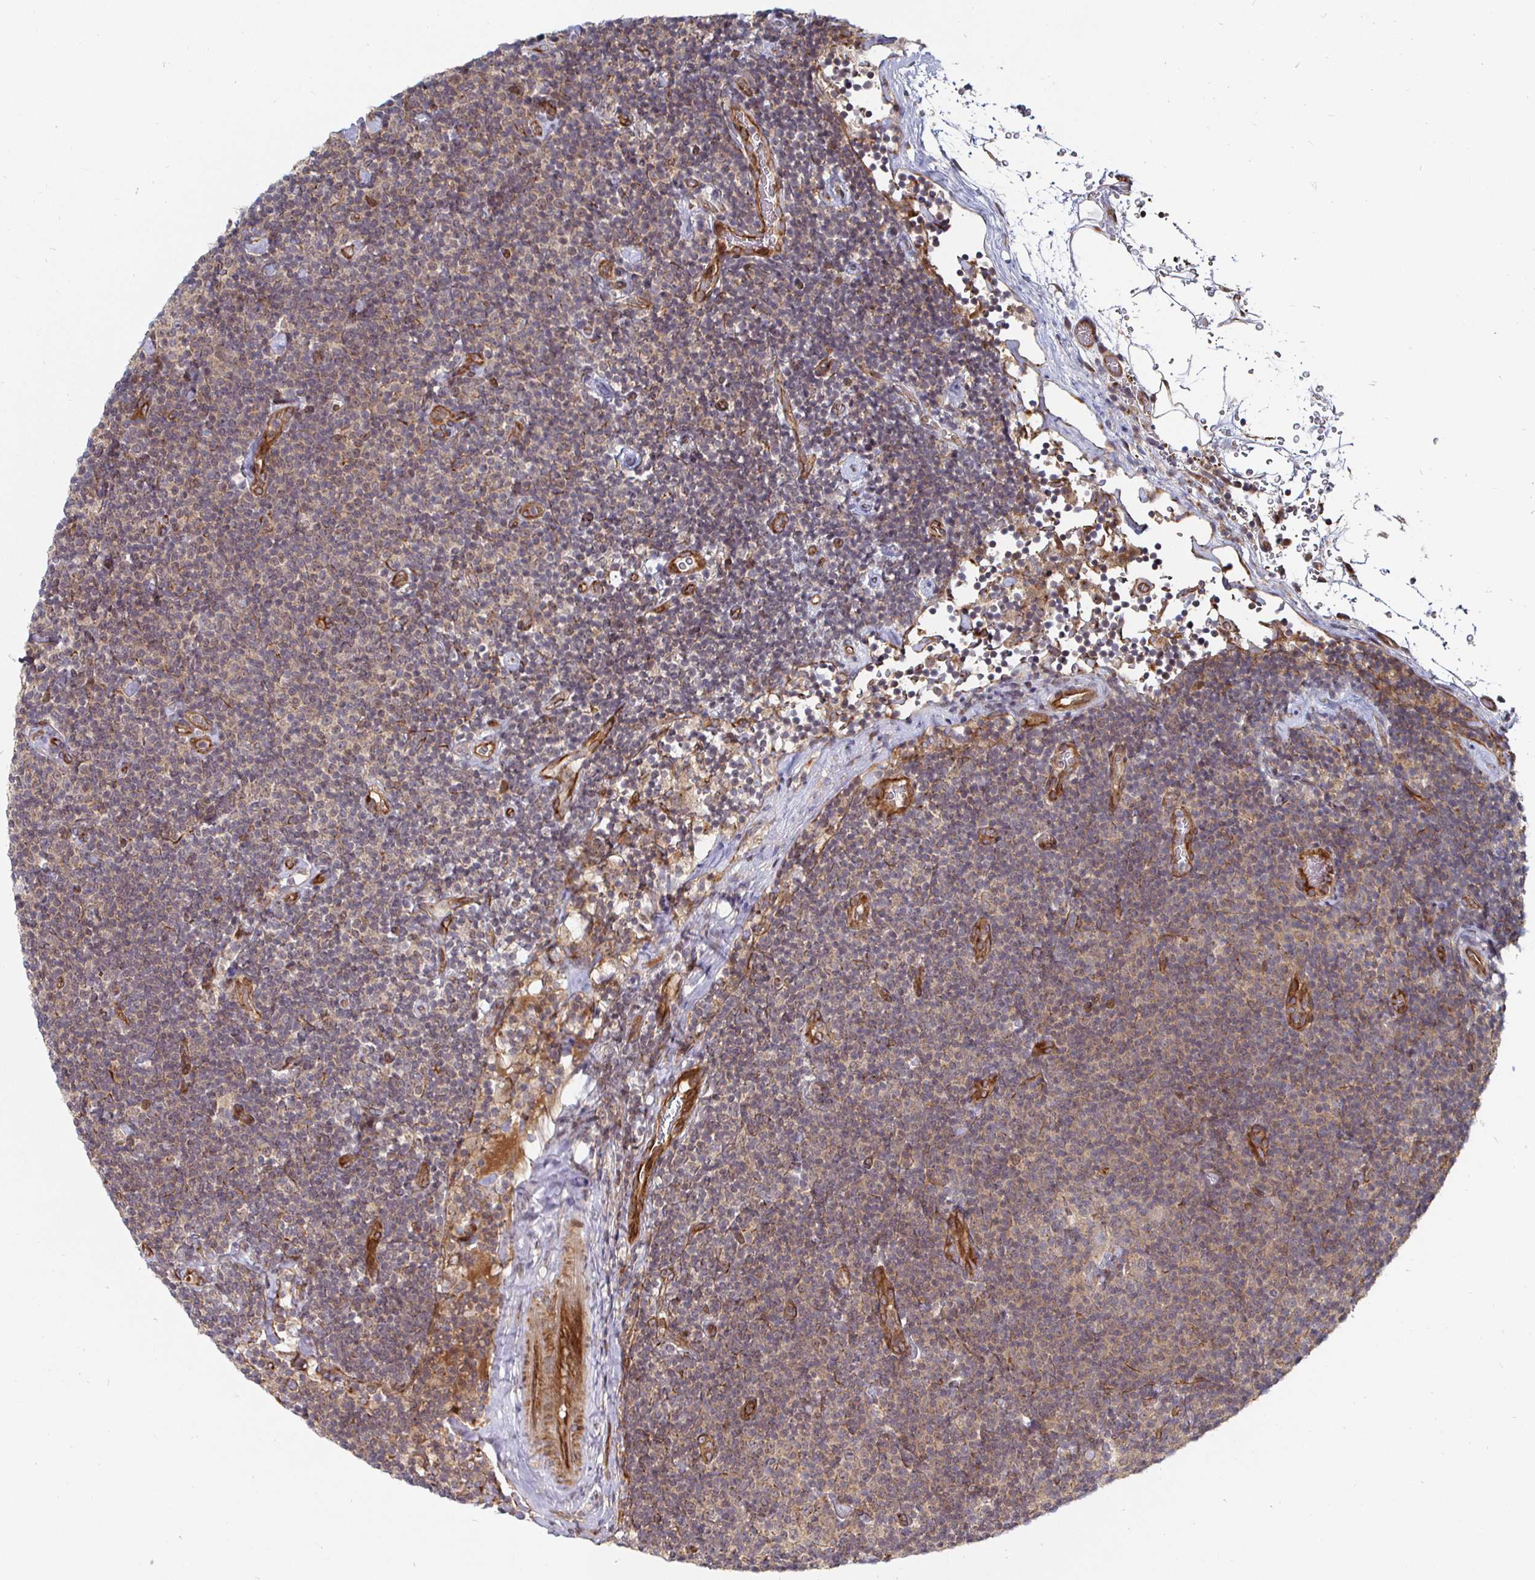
{"staining": {"intensity": "weak", "quantity": "25%-75%", "location": "cytoplasmic/membranous"}, "tissue": "lymphoma", "cell_type": "Tumor cells", "image_type": "cancer", "snomed": [{"axis": "morphology", "description": "Malignant lymphoma, non-Hodgkin's type, Low grade"}, {"axis": "topography", "description": "Lymph node"}], "caption": "A brown stain labels weak cytoplasmic/membranous expression of a protein in human lymphoma tumor cells.", "gene": "TBKBP1", "patient": {"sex": "male", "age": 81}}